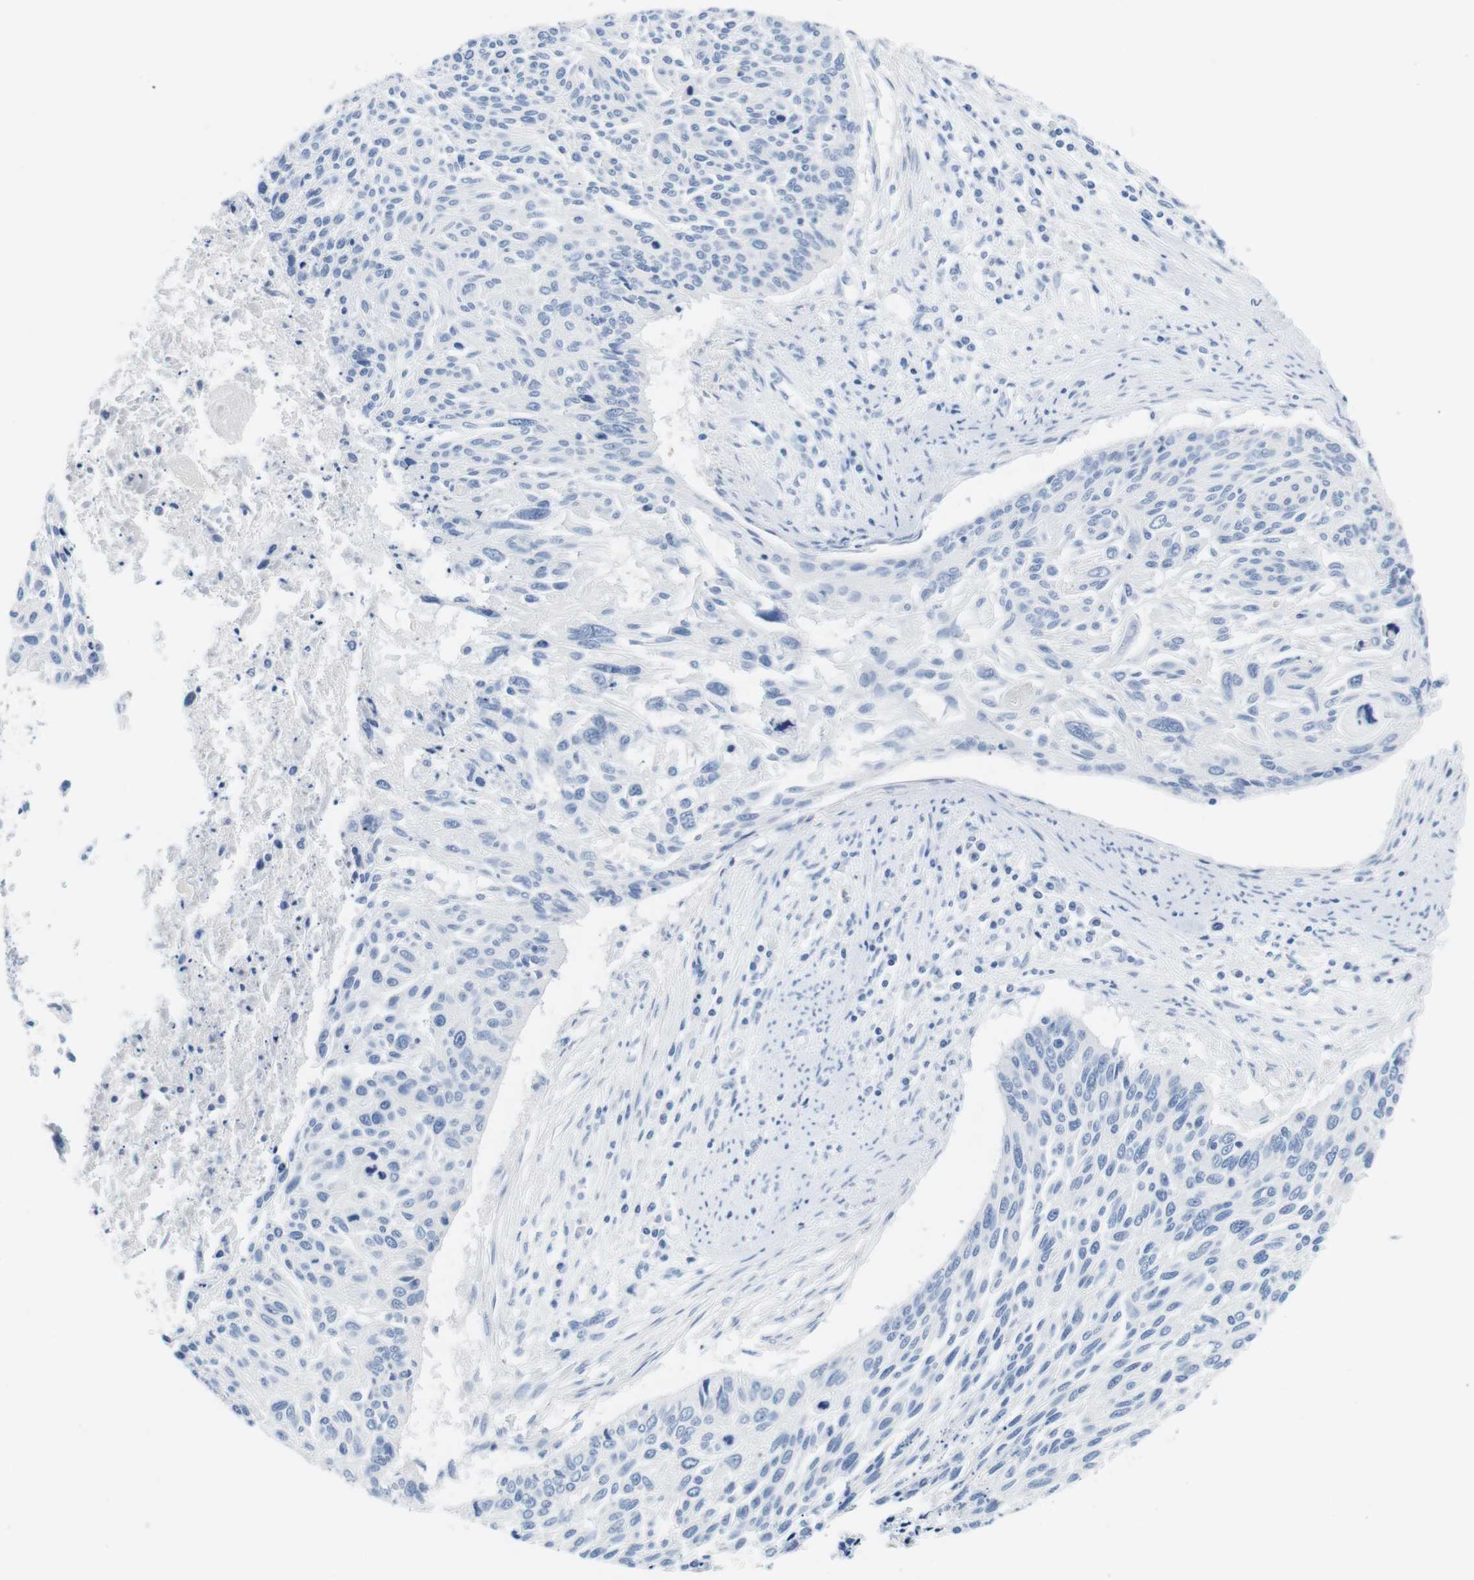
{"staining": {"intensity": "negative", "quantity": "none", "location": "none"}, "tissue": "cervical cancer", "cell_type": "Tumor cells", "image_type": "cancer", "snomed": [{"axis": "morphology", "description": "Squamous cell carcinoma, NOS"}, {"axis": "topography", "description": "Cervix"}], "caption": "Cervical cancer (squamous cell carcinoma) was stained to show a protein in brown. There is no significant staining in tumor cells.", "gene": "HBG2", "patient": {"sex": "female", "age": 55}}